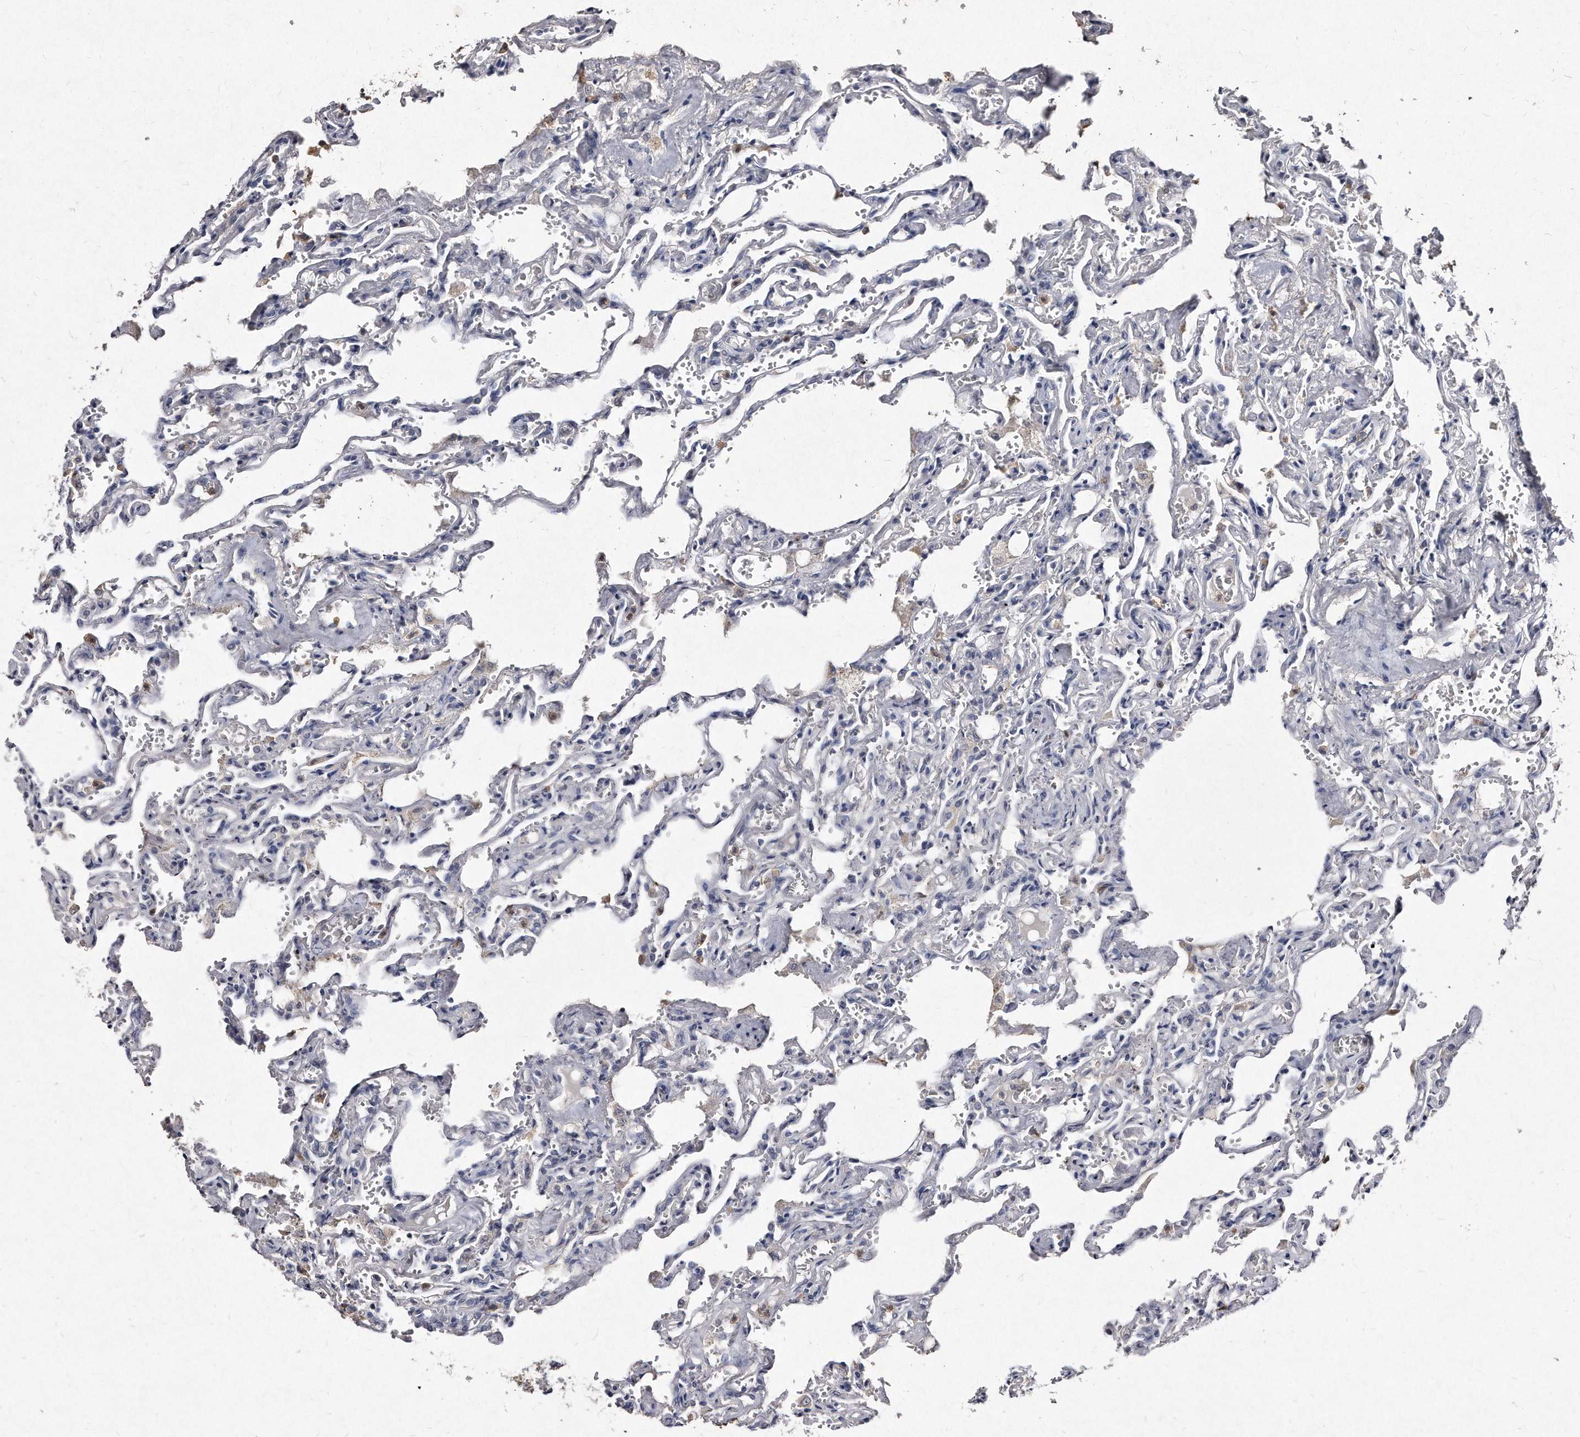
{"staining": {"intensity": "negative", "quantity": "none", "location": "none"}, "tissue": "lung", "cell_type": "Alveolar cells", "image_type": "normal", "snomed": [{"axis": "morphology", "description": "Normal tissue, NOS"}, {"axis": "topography", "description": "Lung"}], "caption": "This is an immunohistochemistry image of normal human lung. There is no staining in alveolar cells.", "gene": "KLHDC3", "patient": {"sex": "male", "age": 21}}